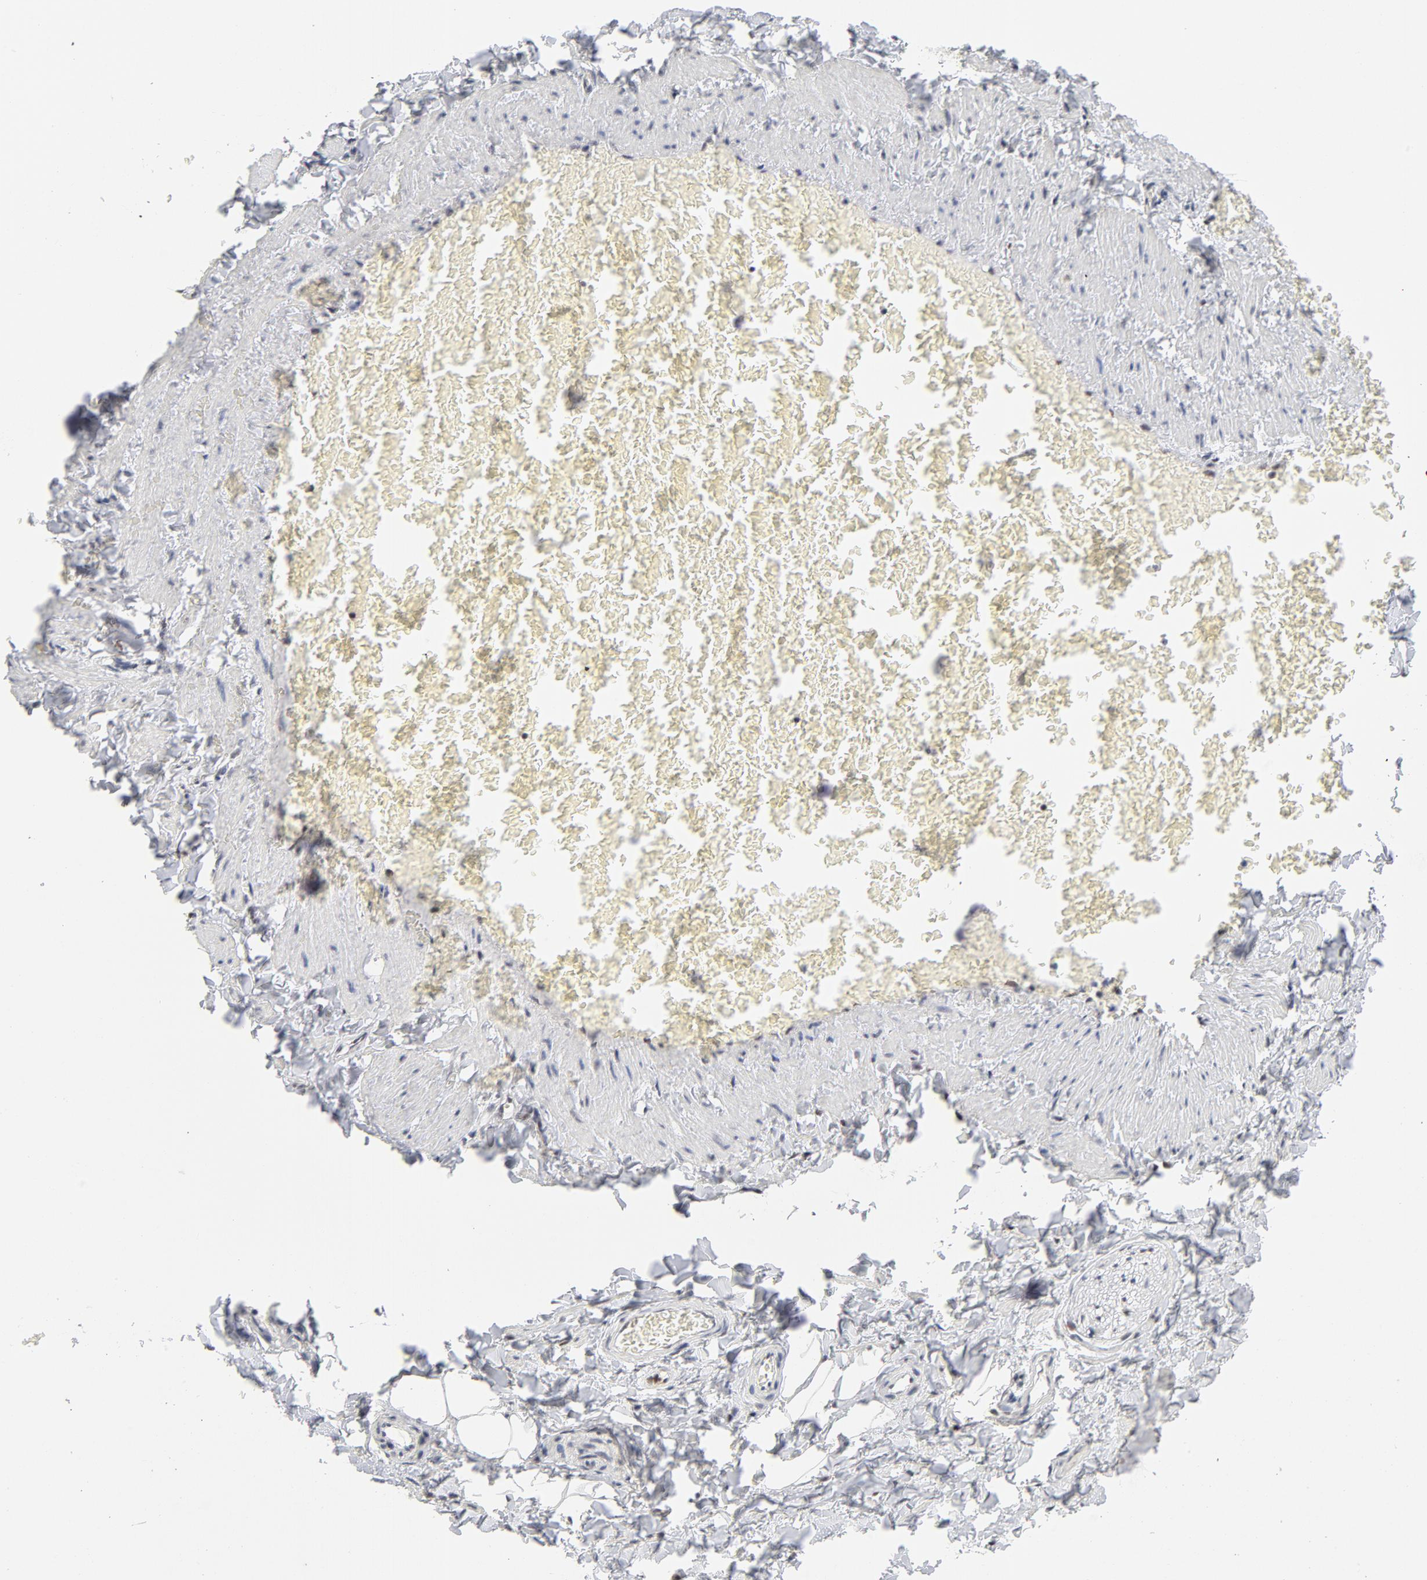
{"staining": {"intensity": "moderate", "quantity": "25%-75%", "location": "nuclear"}, "tissue": "adipose tissue", "cell_type": "Adipocytes", "image_type": "normal", "snomed": [{"axis": "morphology", "description": "Normal tissue, NOS"}, {"axis": "topography", "description": "Vascular tissue"}], "caption": "A medium amount of moderate nuclear positivity is appreciated in about 25%-75% of adipocytes in unremarkable adipose tissue.", "gene": "RFC4", "patient": {"sex": "male", "age": 41}}